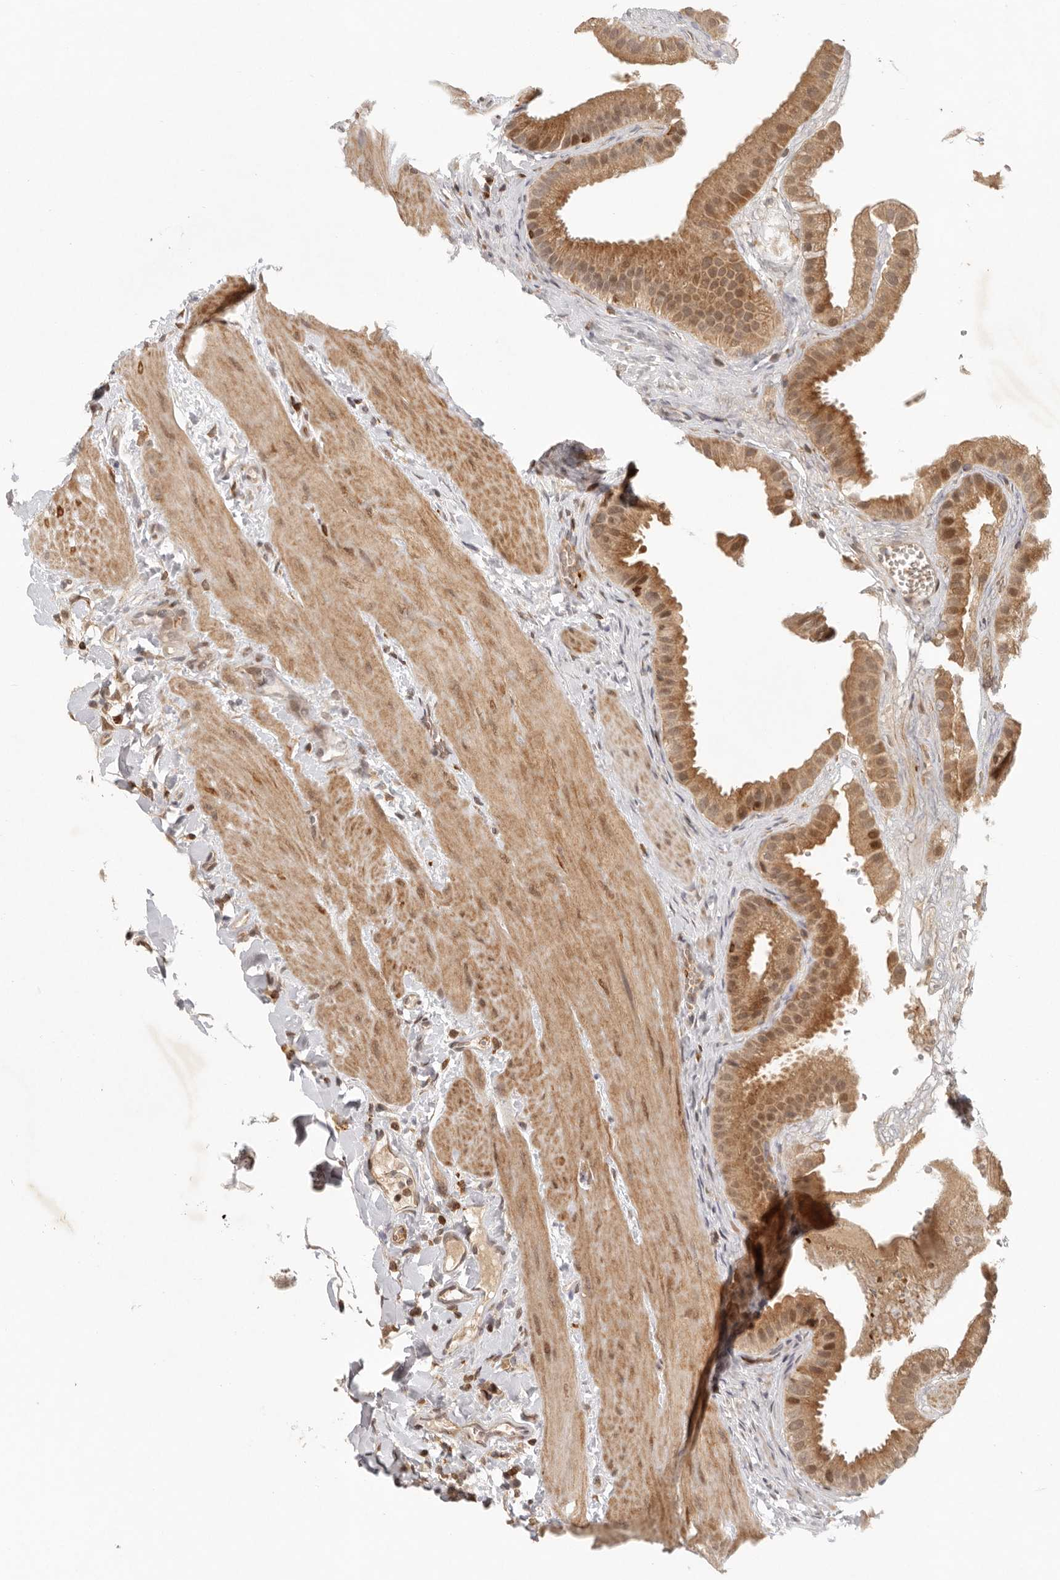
{"staining": {"intensity": "moderate", "quantity": ">75%", "location": "cytoplasmic/membranous,nuclear"}, "tissue": "gallbladder", "cell_type": "Glandular cells", "image_type": "normal", "snomed": [{"axis": "morphology", "description": "Normal tissue, NOS"}, {"axis": "topography", "description": "Gallbladder"}], "caption": "Immunohistochemistry staining of normal gallbladder, which displays medium levels of moderate cytoplasmic/membranous,nuclear expression in about >75% of glandular cells indicating moderate cytoplasmic/membranous,nuclear protein staining. The staining was performed using DAB (brown) for protein detection and nuclei were counterstained in hematoxylin (blue).", "gene": "AHDC1", "patient": {"sex": "male", "age": 55}}